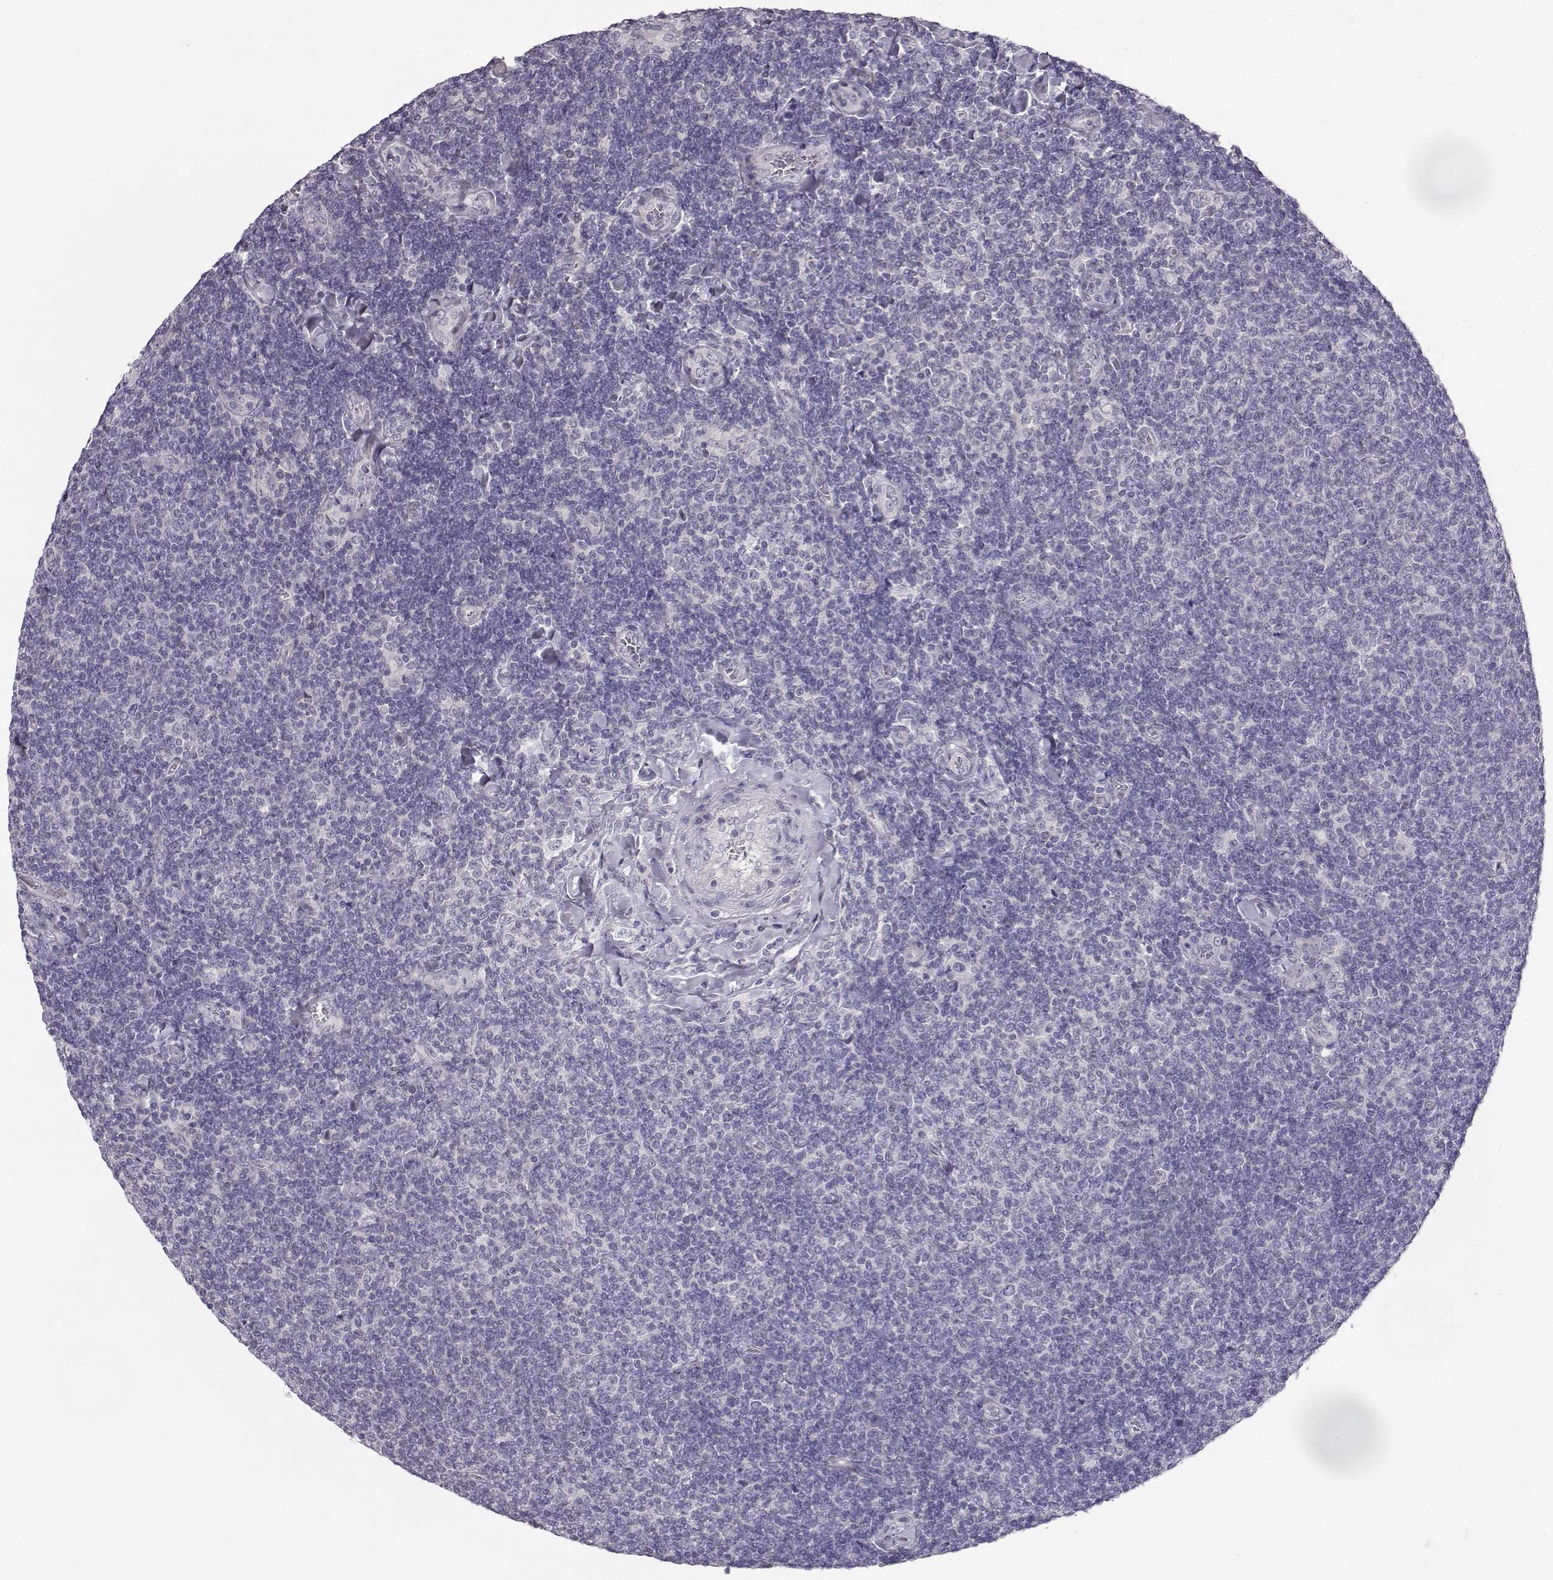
{"staining": {"intensity": "negative", "quantity": "none", "location": "none"}, "tissue": "lymphoma", "cell_type": "Tumor cells", "image_type": "cancer", "snomed": [{"axis": "morphology", "description": "Malignant lymphoma, non-Hodgkin's type, Low grade"}, {"axis": "topography", "description": "Lymph node"}], "caption": "Immunohistochemistry (IHC) of human malignant lymphoma, non-Hodgkin's type (low-grade) displays no expression in tumor cells.", "gene": "MYCBPAP", "patient": {"sex": "male", "age": 52}}